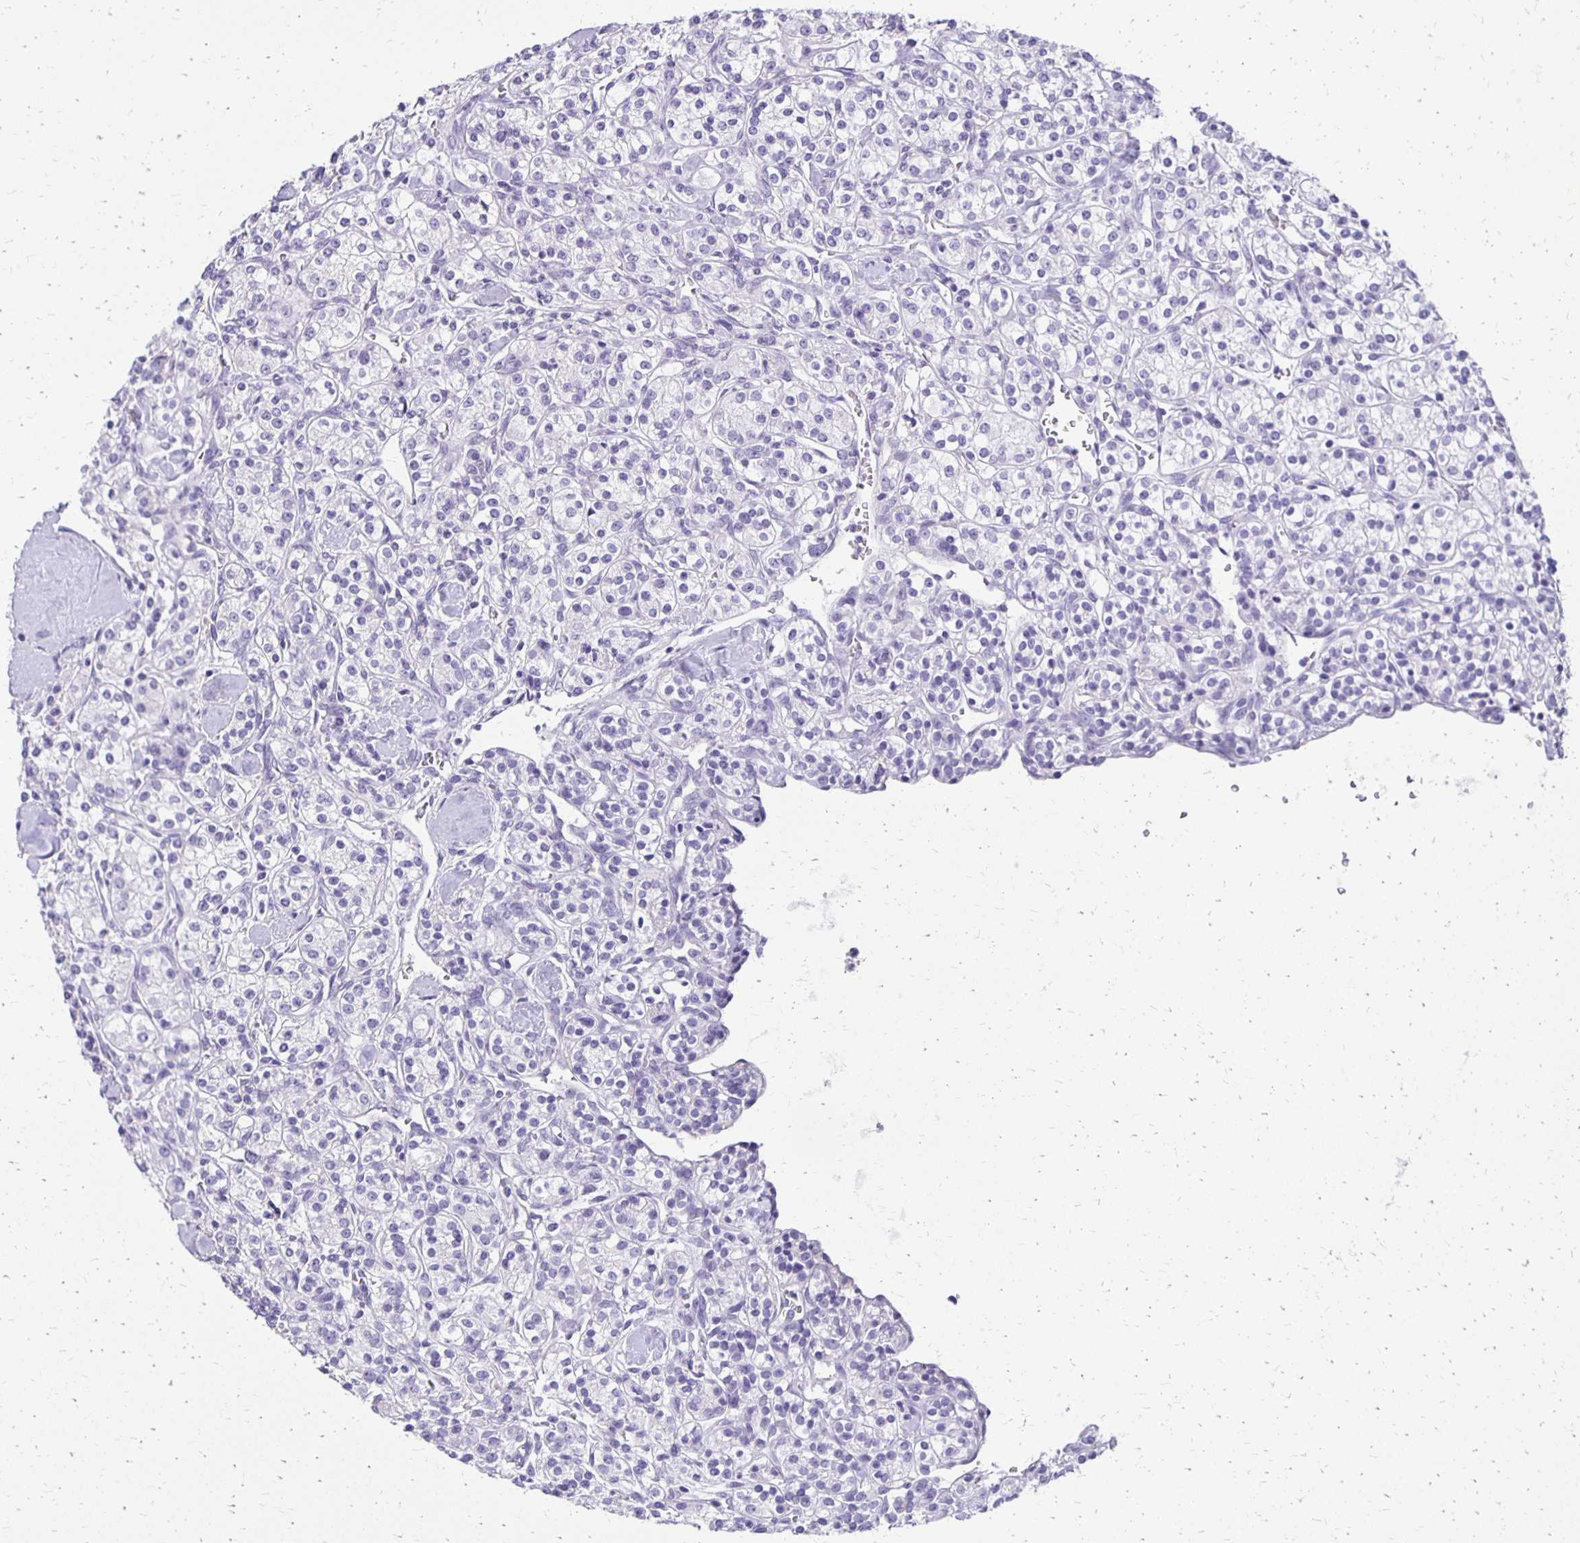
{"staining": {"intensity": "negative", "quantity": "none", "location": "none"}, "tissue": "renal cancer", "cell_type": "Tumor cells", "image_type": "cancer", "snomed": [{"axis": "morphology", "description": "Adenocarcinoma, NOS"}, {"axis": "topography", "description": "Kidney"}], "caption": "Immunohistochemical staining of adenocarcinoma (renal) shows no significant positivity in tumor cells.", "gene": "ANKRD45", "patient": {"sex": "male", "age": 77}}